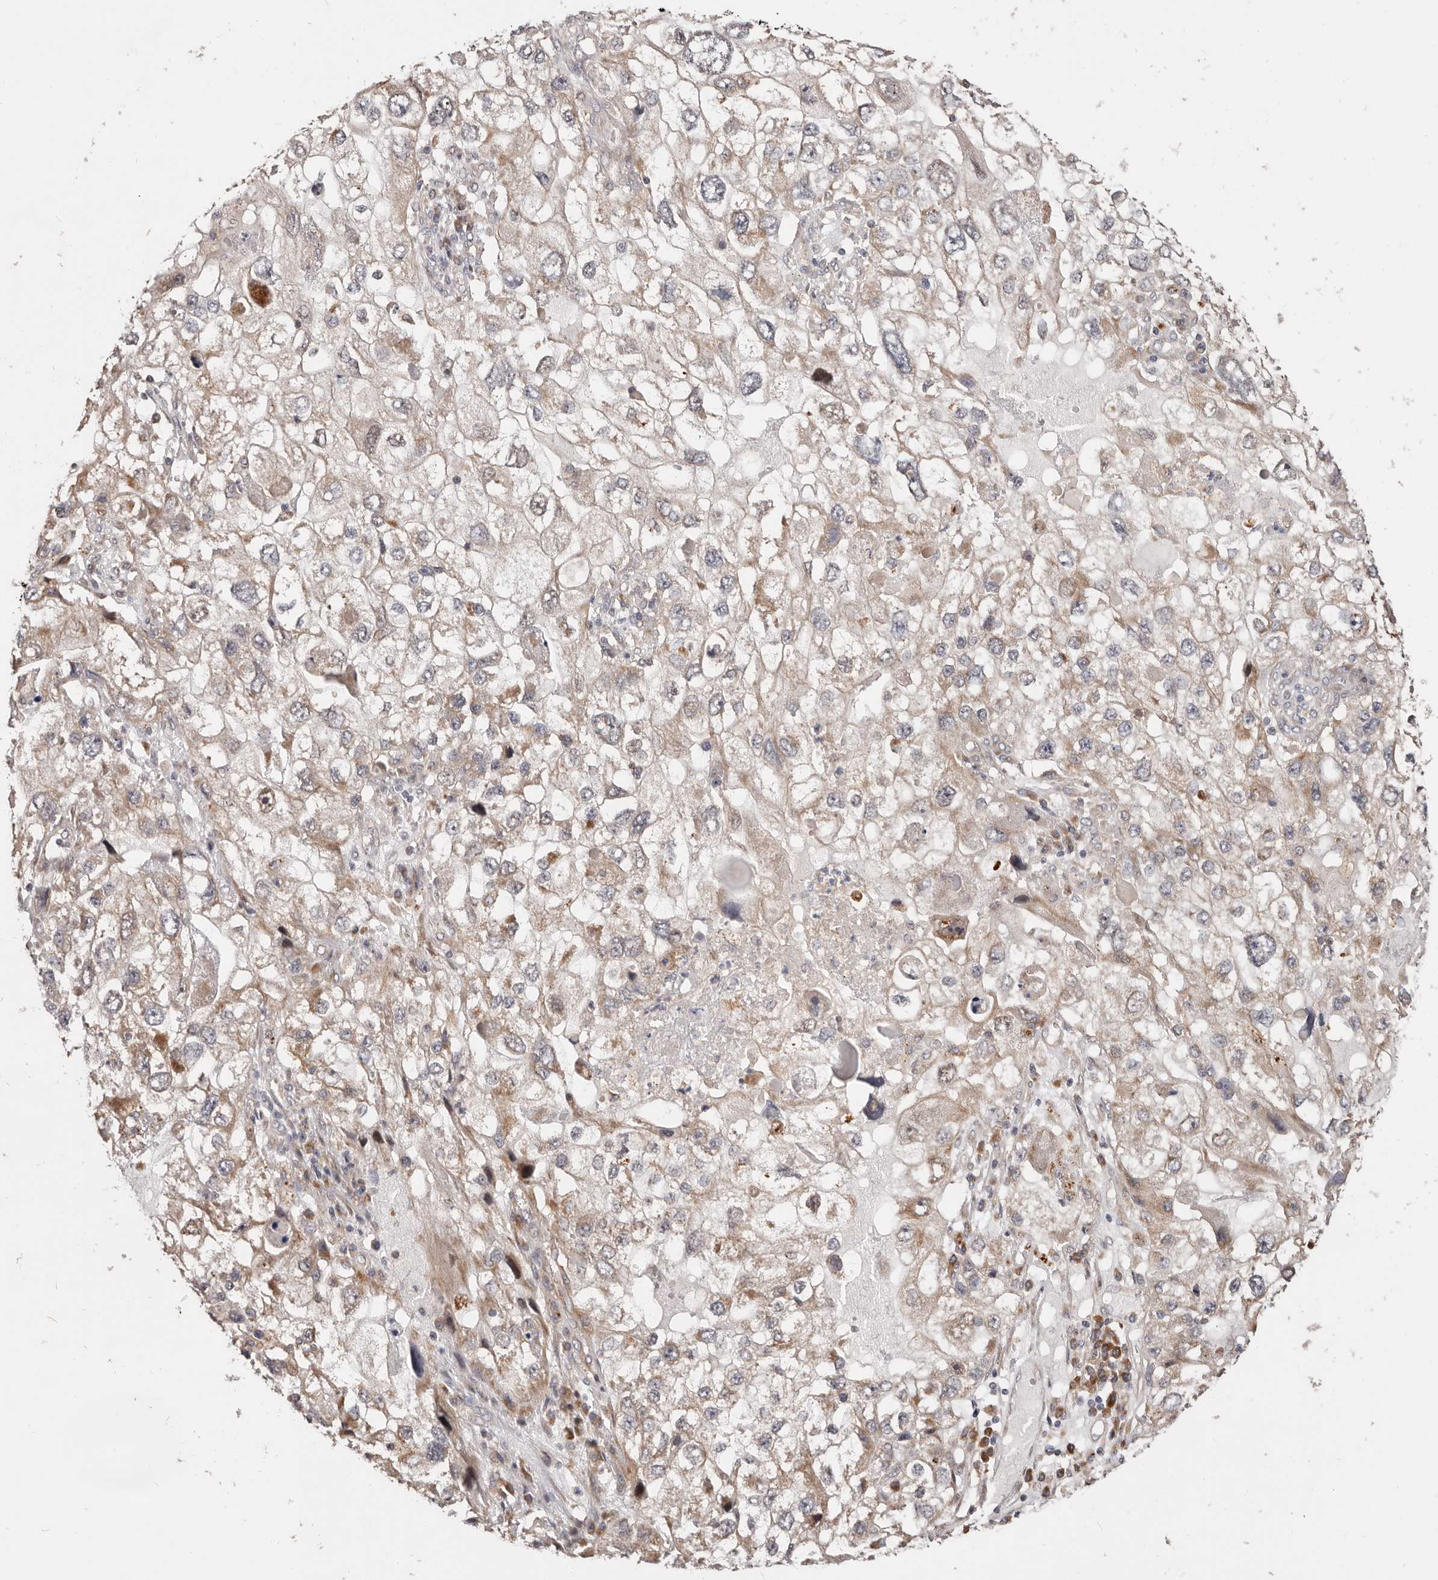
{"staining": {"intensity": "weak", "quantity": "25%-75%", "location": "cytoplasmic/membranous"}, "tissue": "endometrial cancer", "cell_type": "Tumor cells", "image_type": "cancer", "snomed": [{"axis": "morphology", "description": "Adenocarcinoma, NOS"}, {"axis": "topography", "description": "Endometrium"}], "caption": "The image exhibits a brown stain indicating the presence of a protein in the cytoplasmic/membranous of tumor cells in endometrial cancer (adenocarcinoma). (Stains: DAB (3,3'-diaminobenzidine) in brown, nuclei in blue, Microscopy: brightfield microscopy at high magnification).", "gene": "USP33", "patient": {"sex": "female", "age": 49}}